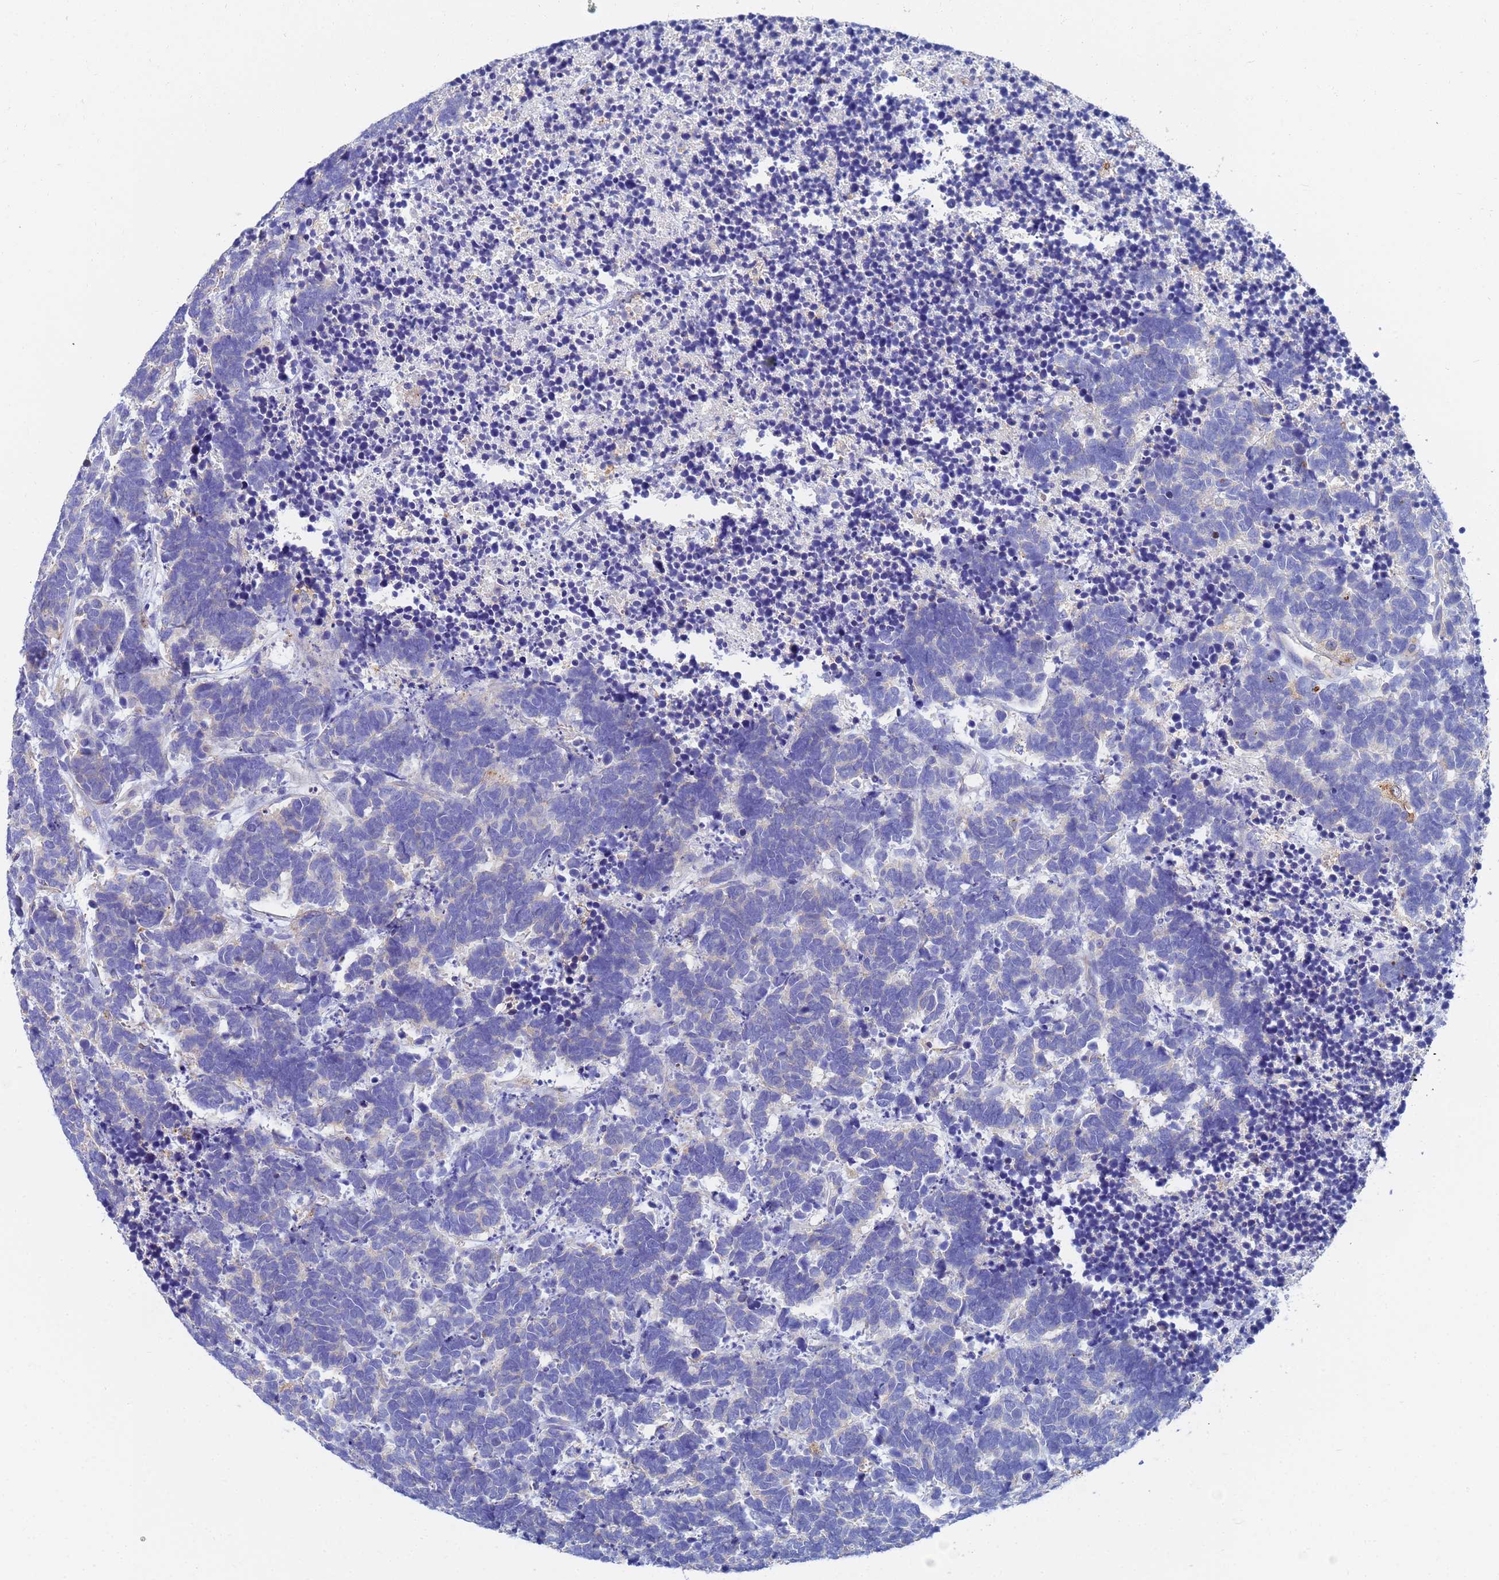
{"staining": {"intensity": "negative", "quantity": "none", "location": "none"}, "tissue": "carcinoid", "cell_type": "Tumor cells", "image_type": "cancer", "snomed": [{"axis": "morphology", "description": "Carcinoma, NOS"}, {"axis": "morphology", "description": "Carcinoid, malignant, NOS"}, {"axis": "topography", "description": "Urinary bladder"}], "caption": "A high-resolution micrograph shows immunohistochemistry staining of carcinoid, which exhibits no significant expression in tumor cells.", "gene": "GCHFR", "patient": {"sex": "male", "age": 57}}